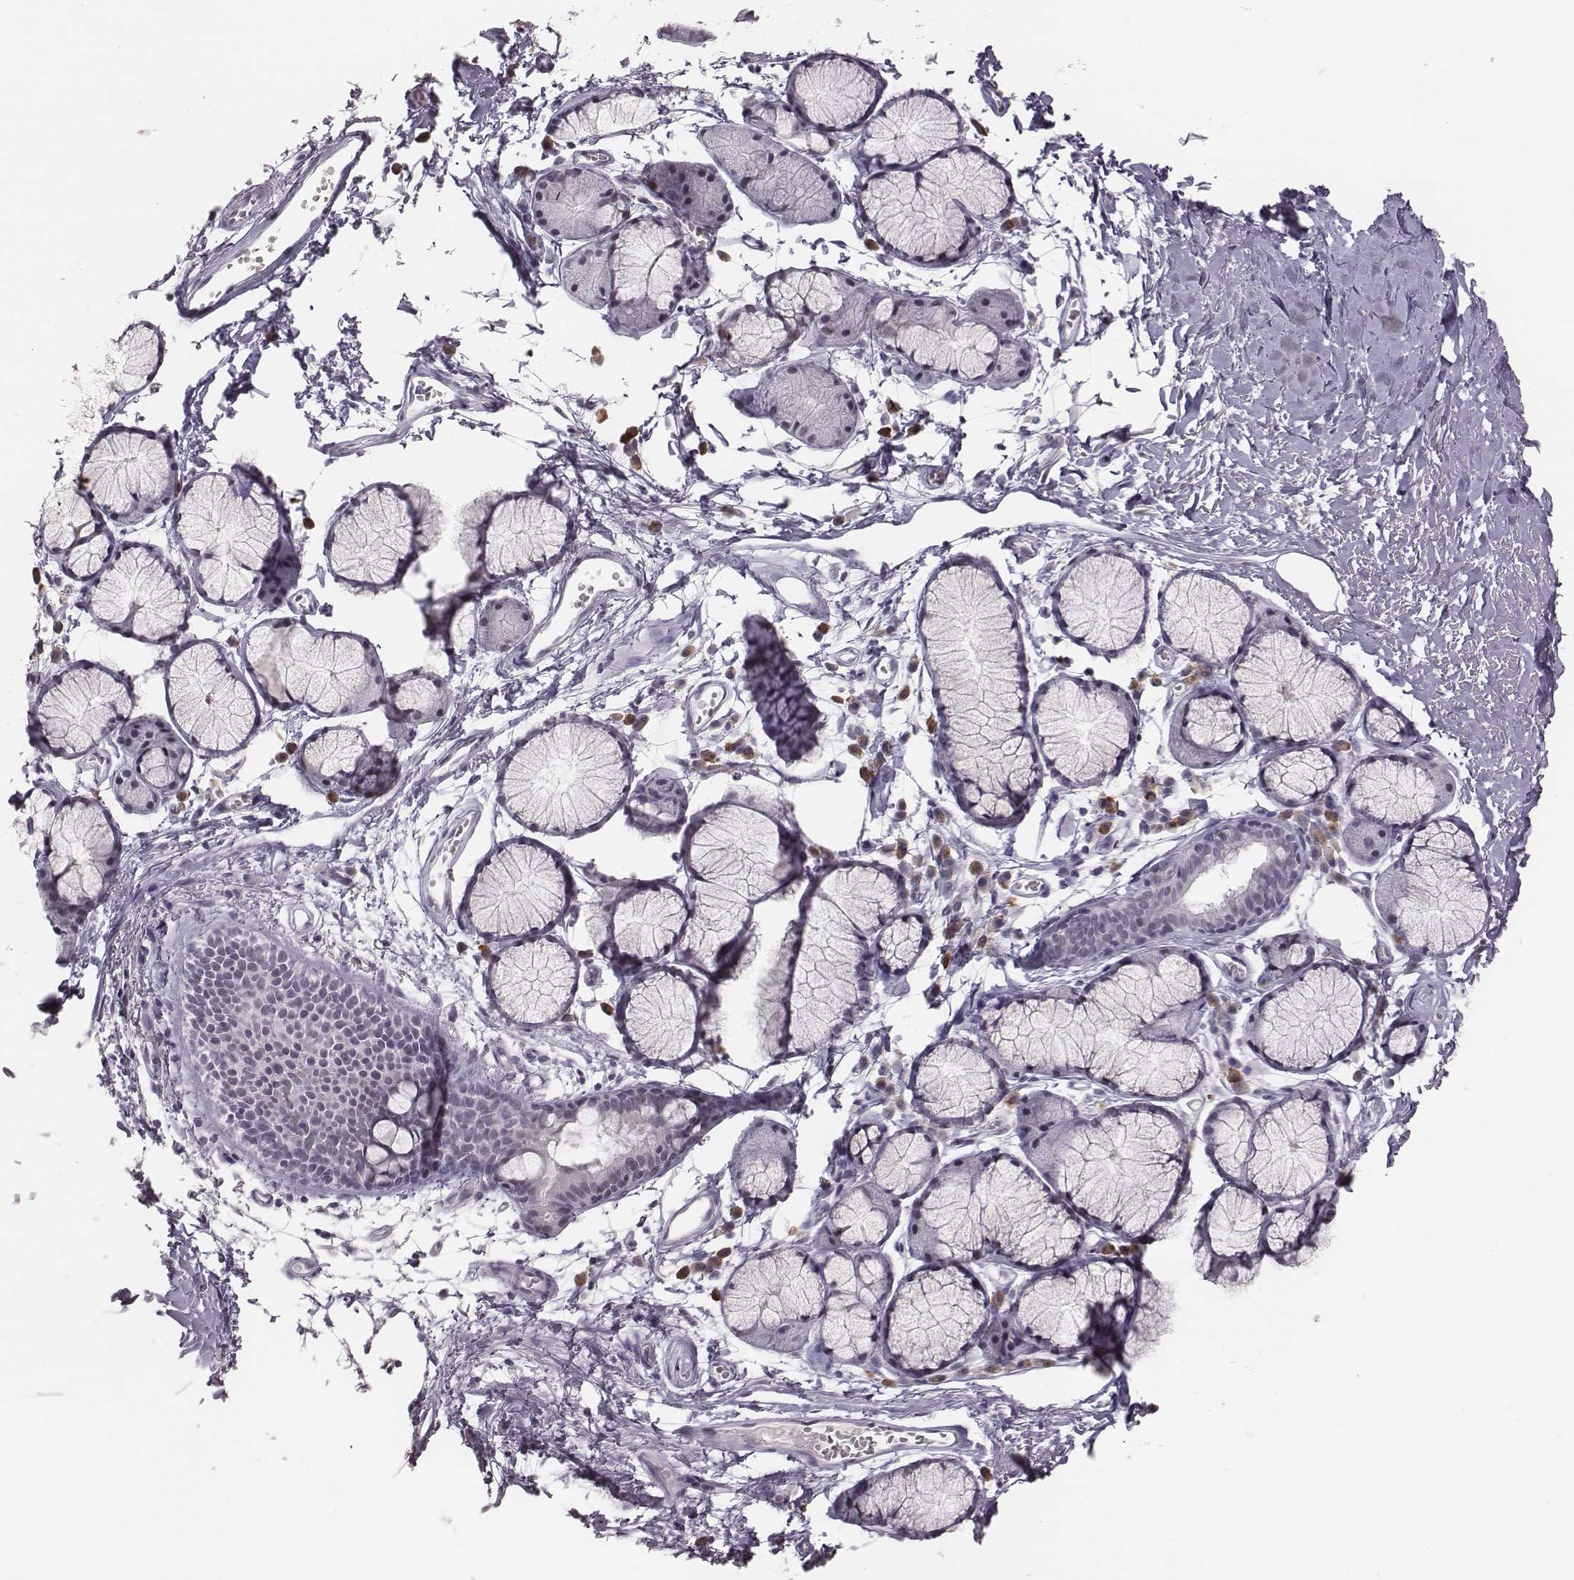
{"staining": {"intensity": "negative", "quantity": "none", "location": "none"}, "tissue": "soft tissue", "cell_type": "Fibroblasts", "image_type": "normal", "snomed": [{"axis": "morphology", "description": "Normal tissue, NOS"}, {"axis": "topography", "description": "Cartilage tissue"}, {"axis": "topography", "description": "Bronchus"}], "caption": "DAB (3,3'-diaminobenzidine) immunohistochemical staining of benign human soft tissue reveals no significant expression in fibroblasts. (Immunohistochemistry (ihc), brightfield microscopy, high magnification).", "gene": "PBK", "patient": {"sex": "female", "age": 79}}